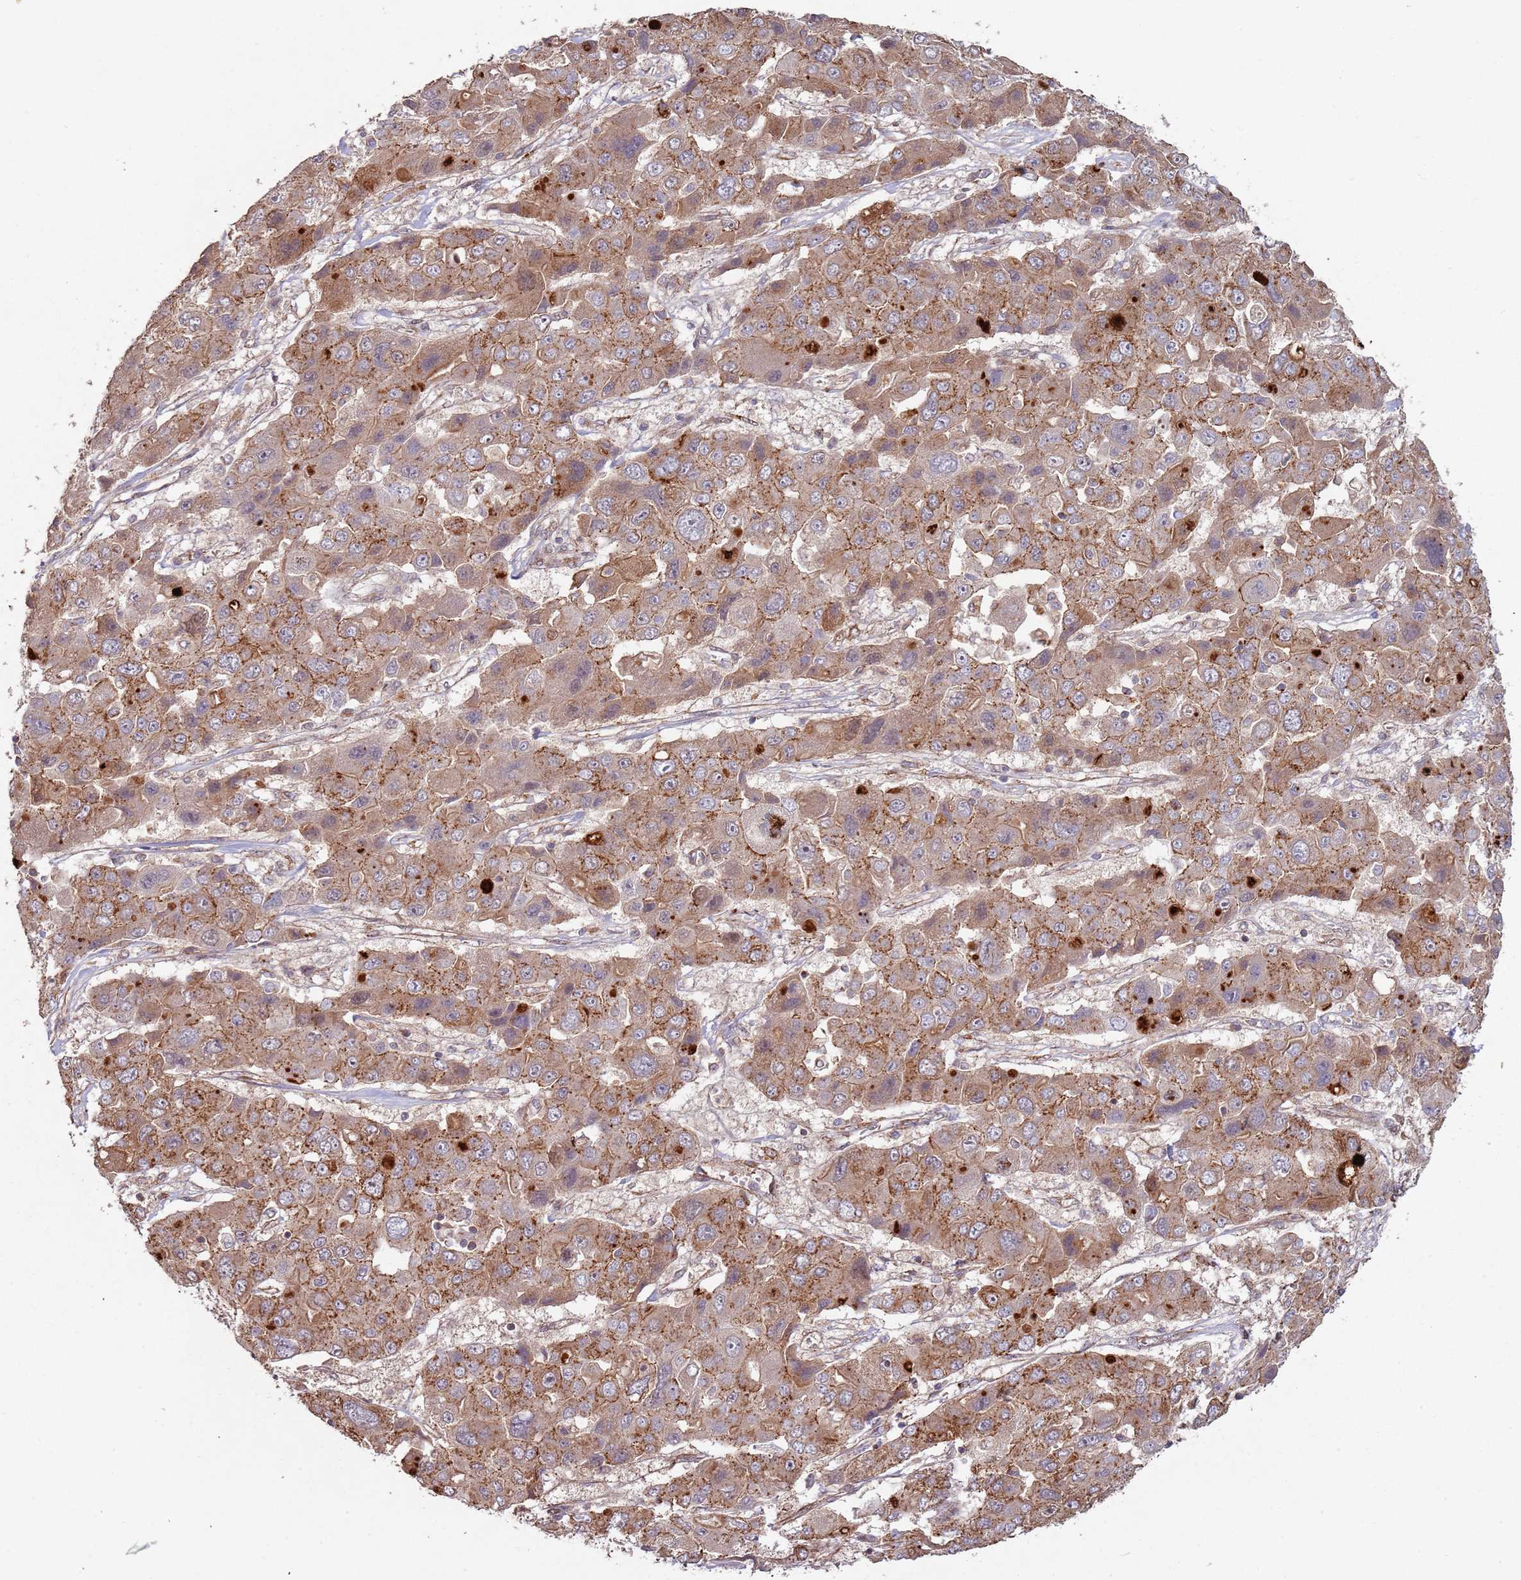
{"staining": {"intensity": "moderate", "quantity": ">75%", "location": "cytoplasmic/membranous"}, "tissue": "liver cancer", "cell_type": "Tumor cells", "image_type": "cancer", "snomed": [{"axis": "morphology", "description": "Cholangiocarcinoma"}, {"axis": "topography", "description": "Liver"}], "caption": "Cholangiocarcinoma (liver) stained with a protein marker exhibits moderate staining in tumor cells.", "gene": "KANSL1L", "patient": {"sex": "male", "age": 67}}